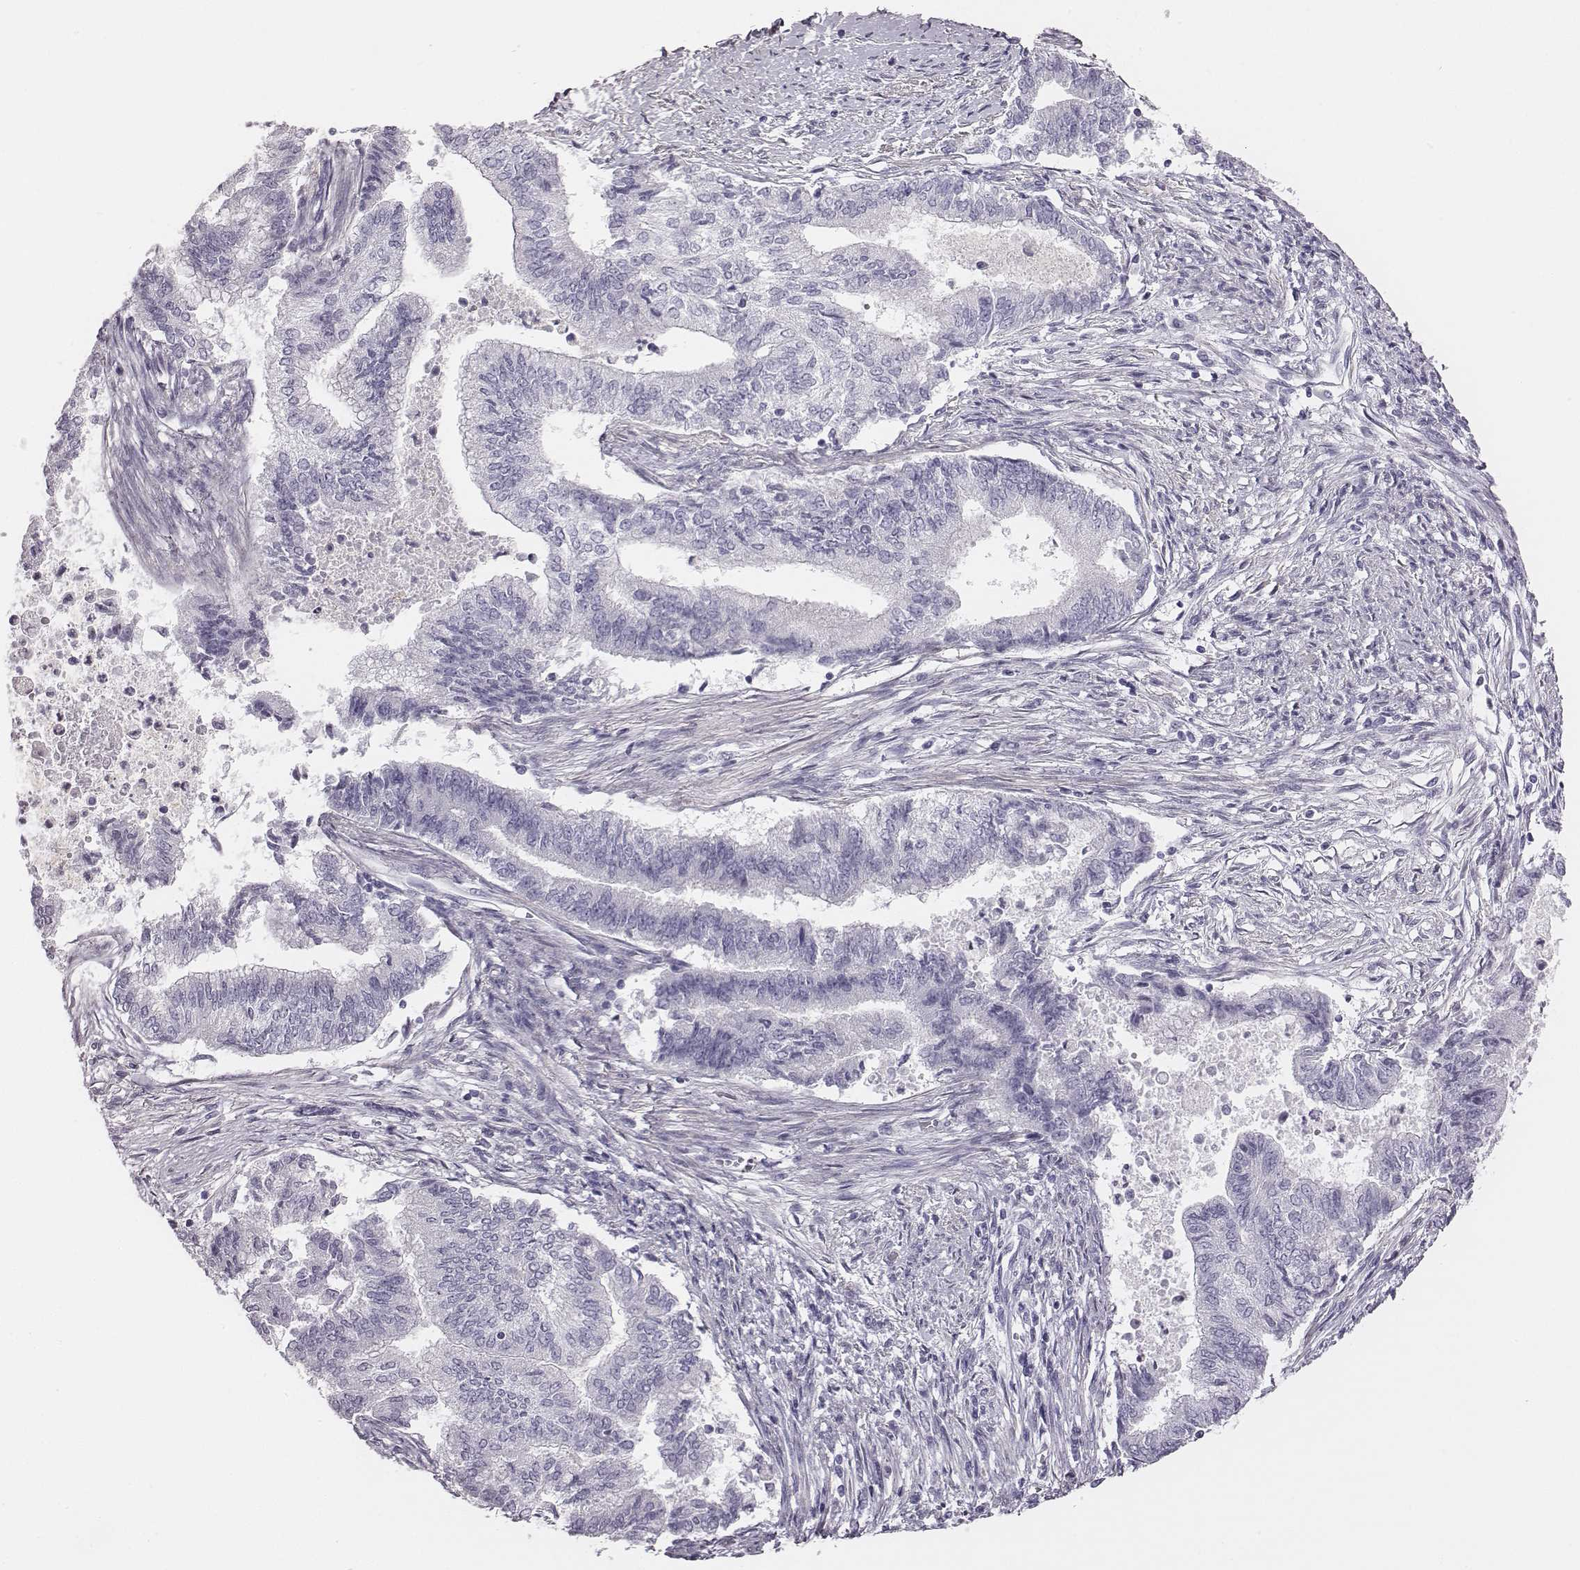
{"staining": {"intensity": "negative", "quantity": "none", "location": "none"}, "tissue": "endometrial cancer", "cell_type": "Tumor cells", "image_type": "cancer", "snomed": [{"axis": "morphology", "description": "Adenocarcinoma, NOS"}, {"axis": "topography", "description": "Endometrium"}], "caption": "High power microscopy micrograph of an immunohistochemistry micrograph of endometrial cancer (adenocarcinoma), revealing no significant positivity in tumor cells.", "gene": "ADAM7", "patient": {"sex": "female", "age": 65}}